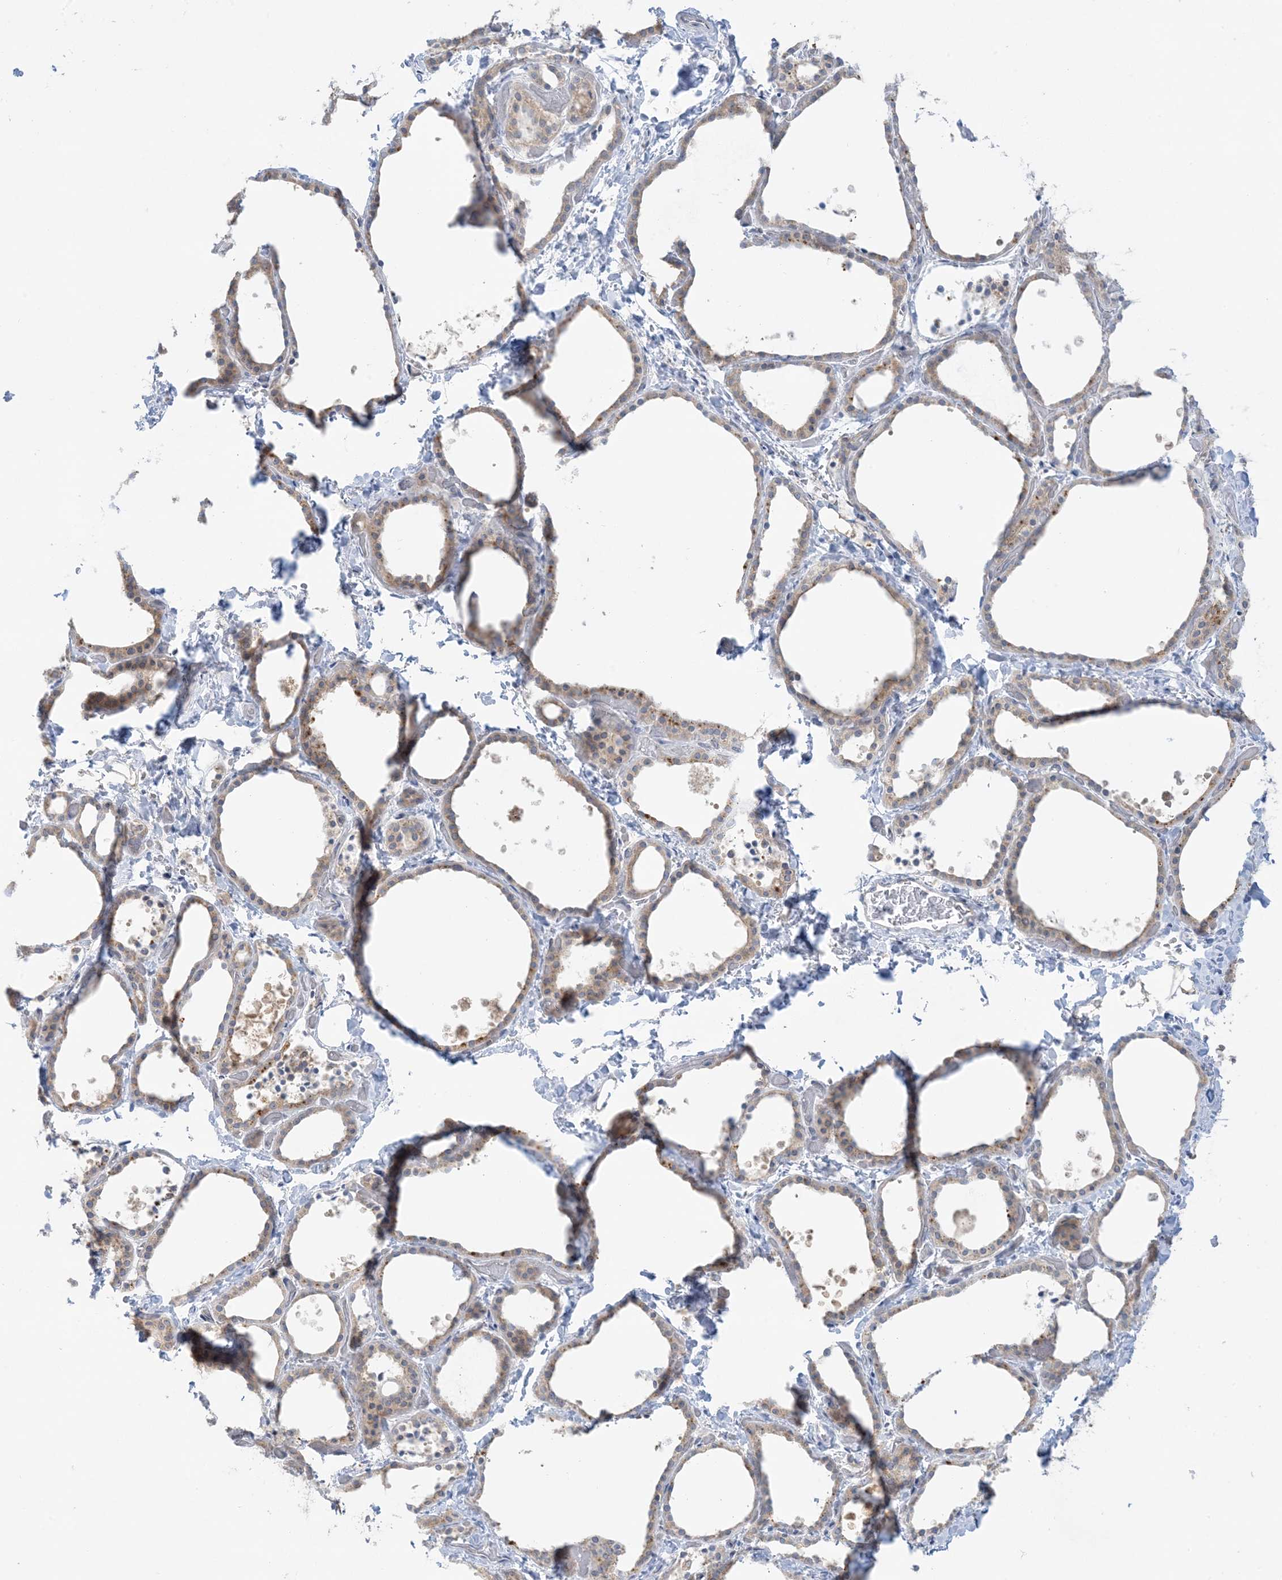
{"staining": {"intensity": "moderate", "quantity": "<25%", "location": "cytoplasmic/membranous"}, "tissue": "thyroid gland", "cell_type": "Glandular cells", "image_type": "normal", "snomed": [{"axis": "morphology", "description": "Normal tissue, NOS"}, {"axis": "topography", "description": "Thyroid gland"}], "caption": "About <25% of glandular cells in normal human thyroid gland exhibit moderate cytoplasmic/membranous protein expression as visualized by brown immunohistochemical staining.", "gene": "RPP40", "patient": {"sex": "female", "age": 44}}